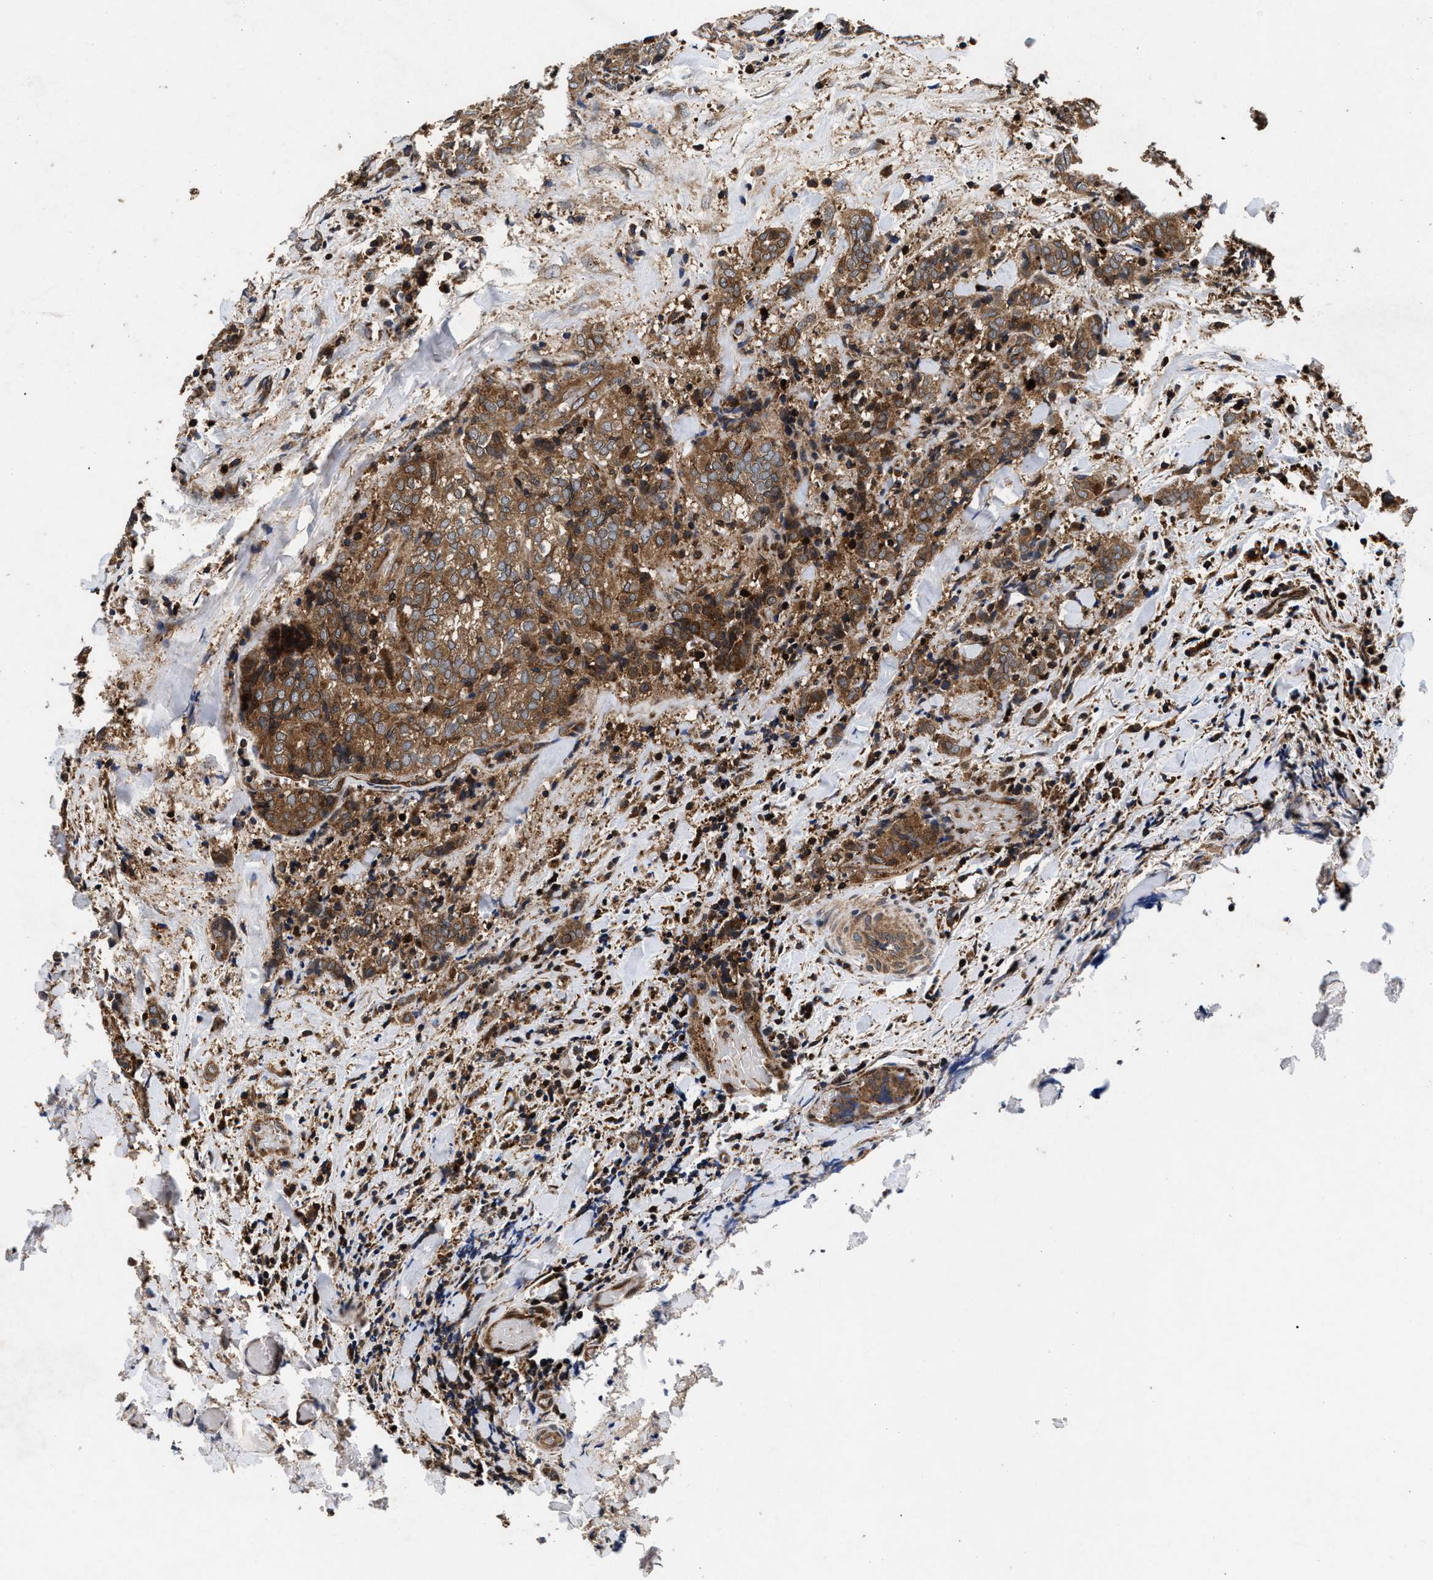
{"staining": {"intensity": "moderate", "quantity": ">75%", "location": "cytoplasmic/membranous"}, "tissue": "thyroid cancer", "cell_type": "Tumor cells", "image_type": "cancer", "snomed": [{"axis": "morphology", "description": "Normal tissue, NOS"}, {"axis": "morphology", "description": "Papillary adenocarcinoma, NOS"}, {"axis": "topography", "description": "Thyroid gland"}], "caption": "Tumor cells display medium levels of moderate cytoplasmic/membranous staining in about >75% of cells in human thyroid cancer (papillary adenocarcinoma).", "gene": "NFKB2", "patient": {"sex": "female", "age": 30}}